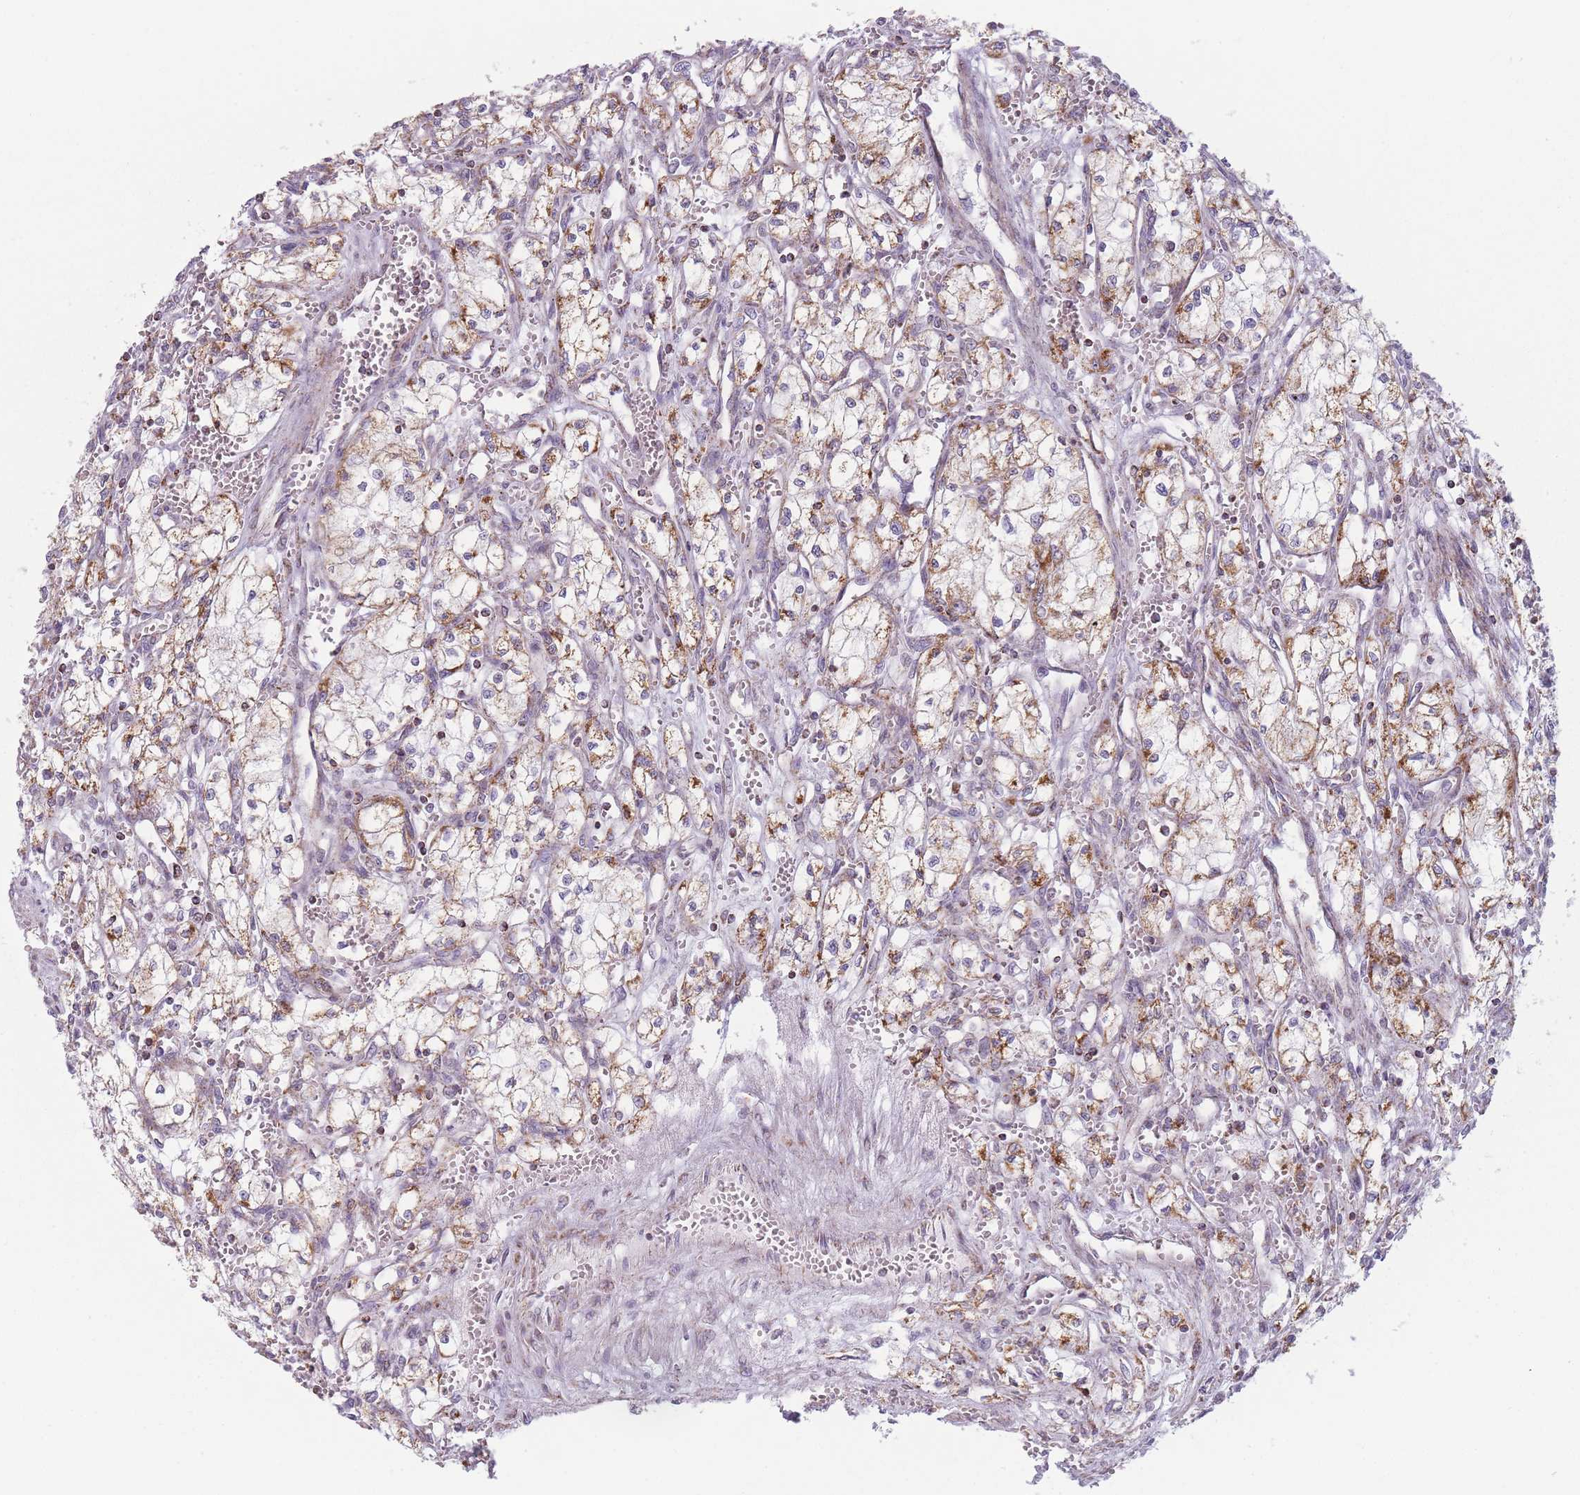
{"staining": {"intensity": "moderate", "quantity": ">75%", "location": "cytoplasmic/membranous"}, "tissue": "renal cancer", "cell_type": "Tumor cells", "image_type": "cancer", "snomed": [{"axis": "morphology", "description": "Adenocarcinoma, NOS"}, {"axis": "topography", "description": "Kidney"}], "caption": "Immunohistochemical staining of human renal cancer displays medium levels of moderate cytoplasmic/membranous expression in about >75% of tumor cells.", "gene": "DCHS1", "patient": {"sex": "male", "age": 59}}